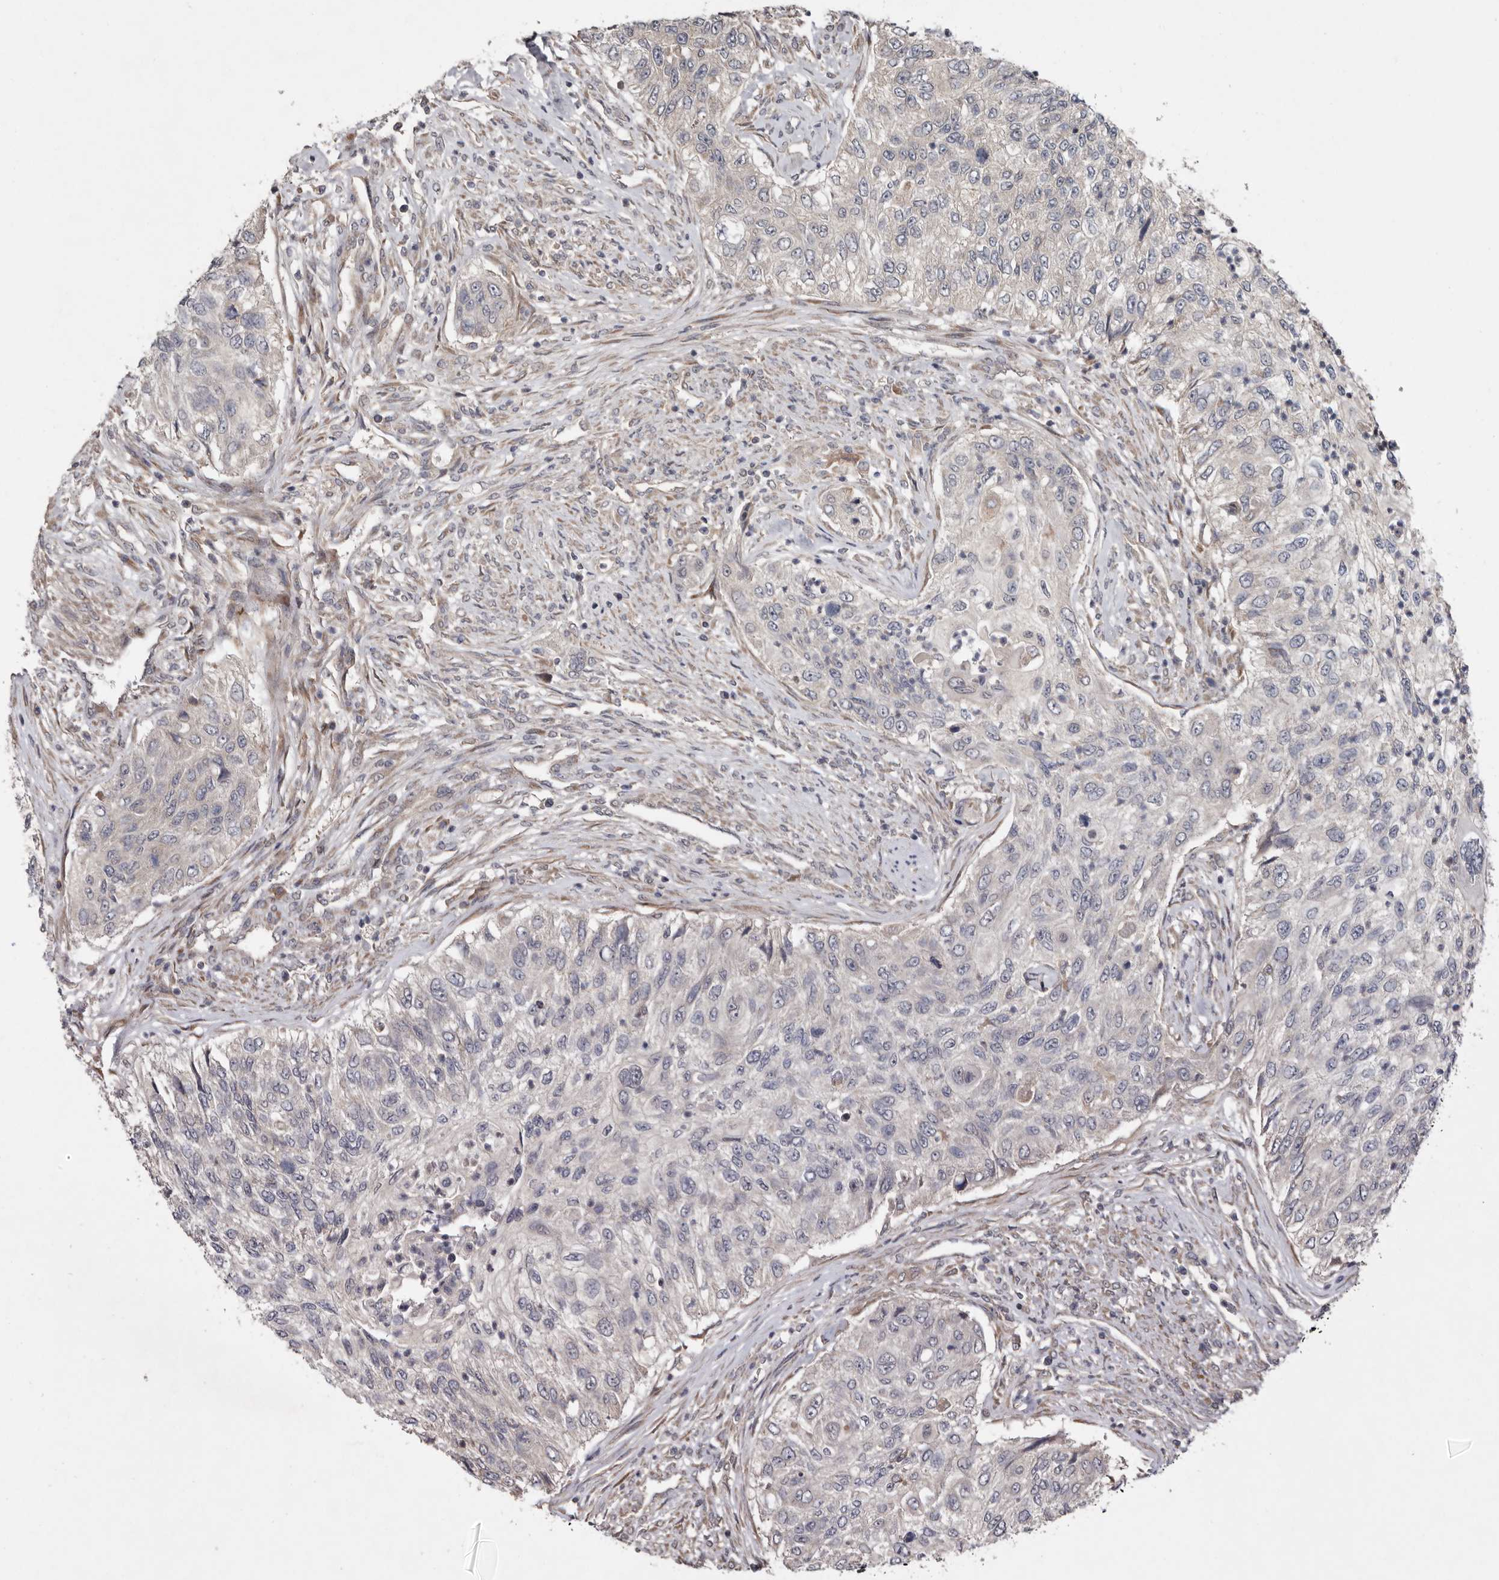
{"staining": {"intensity": "negative", "quantity": "none", "location": "none"}, "tissue": "urothelial cancer", "cell_type": "Tumor cells", "image_type": "cancer", "snomed": [{"axis": "morphology", "description": "Urothelial carcinoma, High grade"}, {"axis": "topography", "description": "Urinary bladder"}], "caption": "Micrograph shows no significant protein positivity in tumor cells of urothelial carcinoma (high-grade).", "gene": "CHML", "patient": {"sex": "female", "age": 60}}